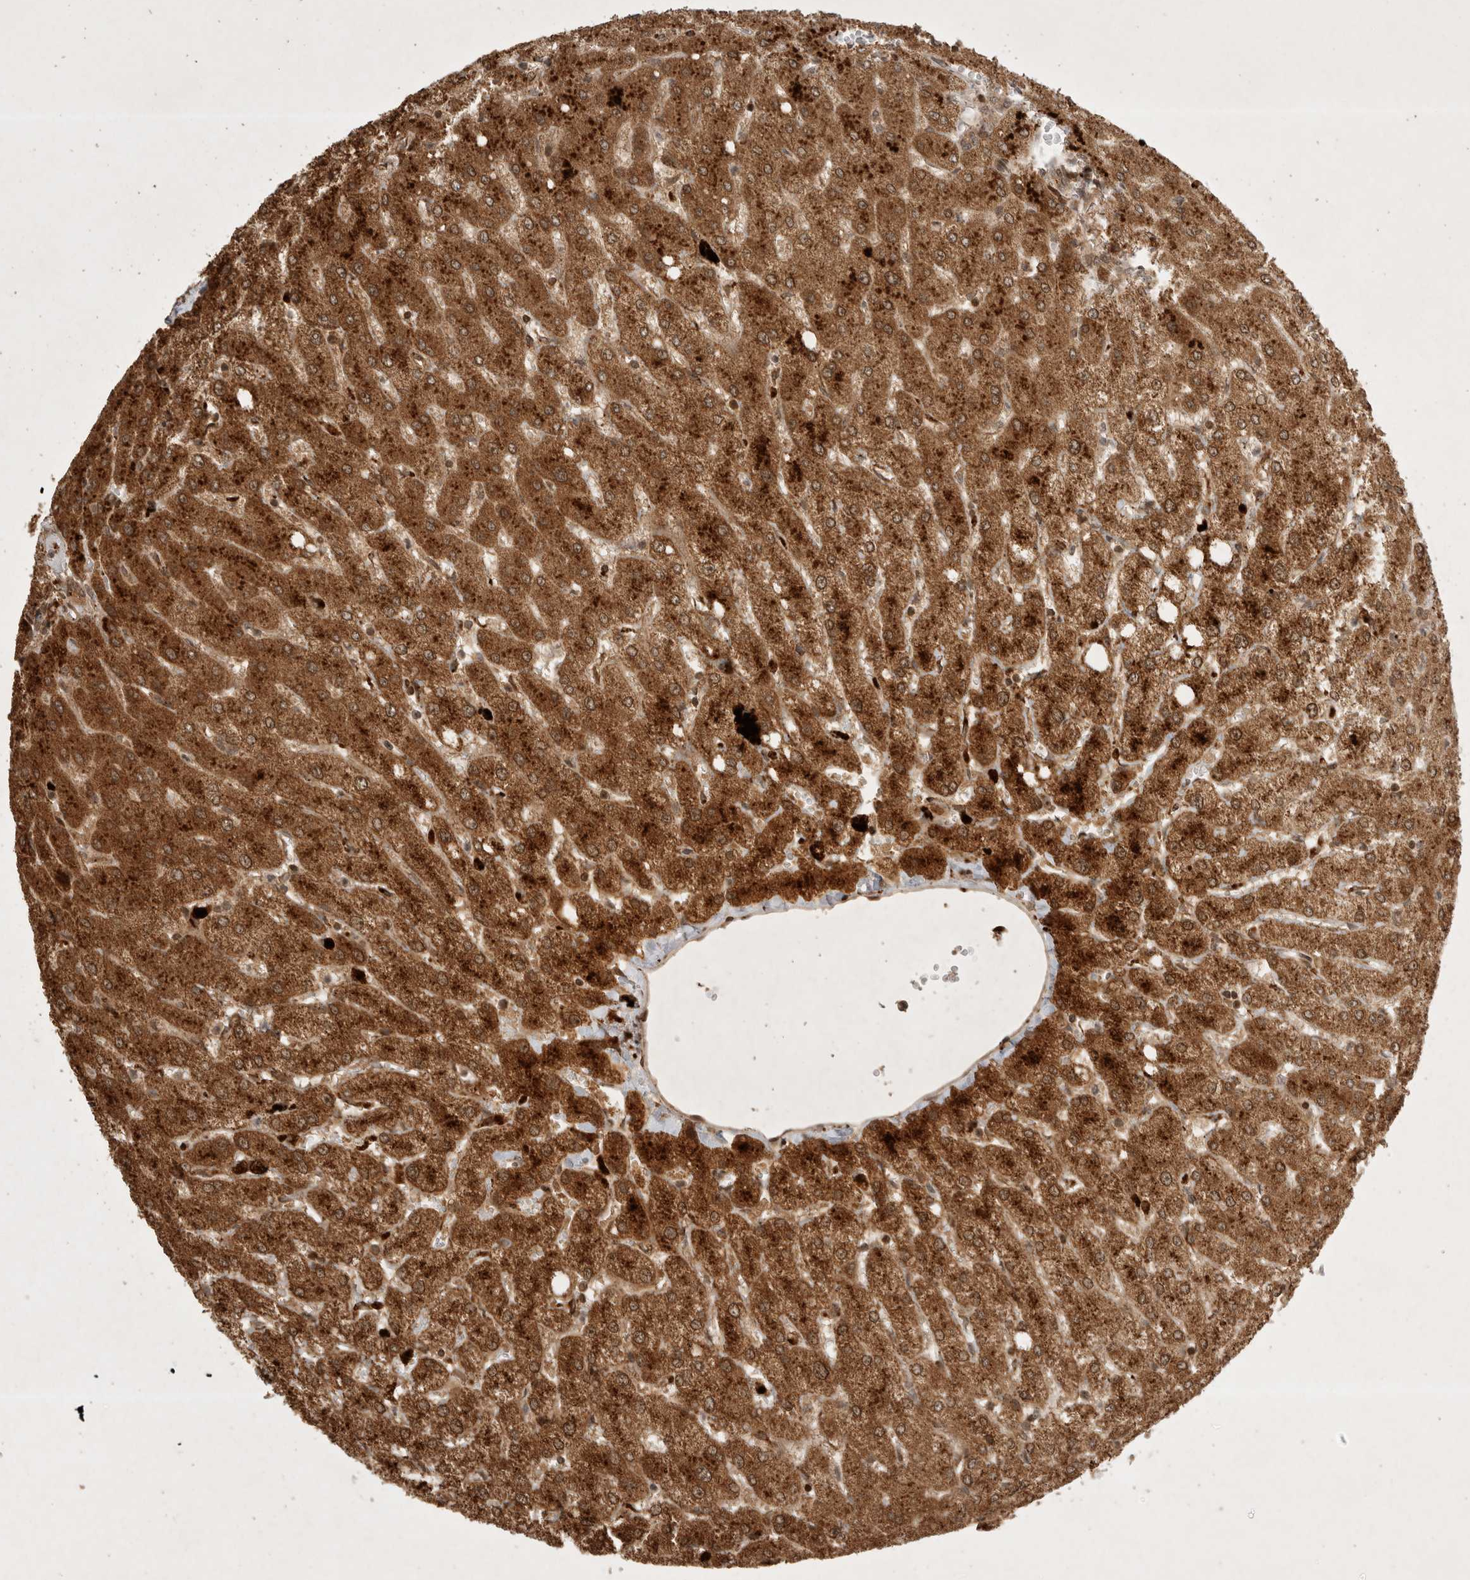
{"staining": {"intensity": "moderate", "quantity": ">75%", "location": "cytoplasmic/membranous"}, "tissue": "liver", "cell_type": "Cholangiocytes", "image_type": "normal", "snomed": [{"axis": "morphology", "description": "Normal tissue, NOS"}, {"axis": "topography", "description": "Liver"}], "caption": "A medium amount of moderate cytoplasmic/membranous expression is appreciated in about >75% of cholangiocytes in normal liver.", "gene": "FAM221A", "patient": {"sex": "female", "age": 54}}